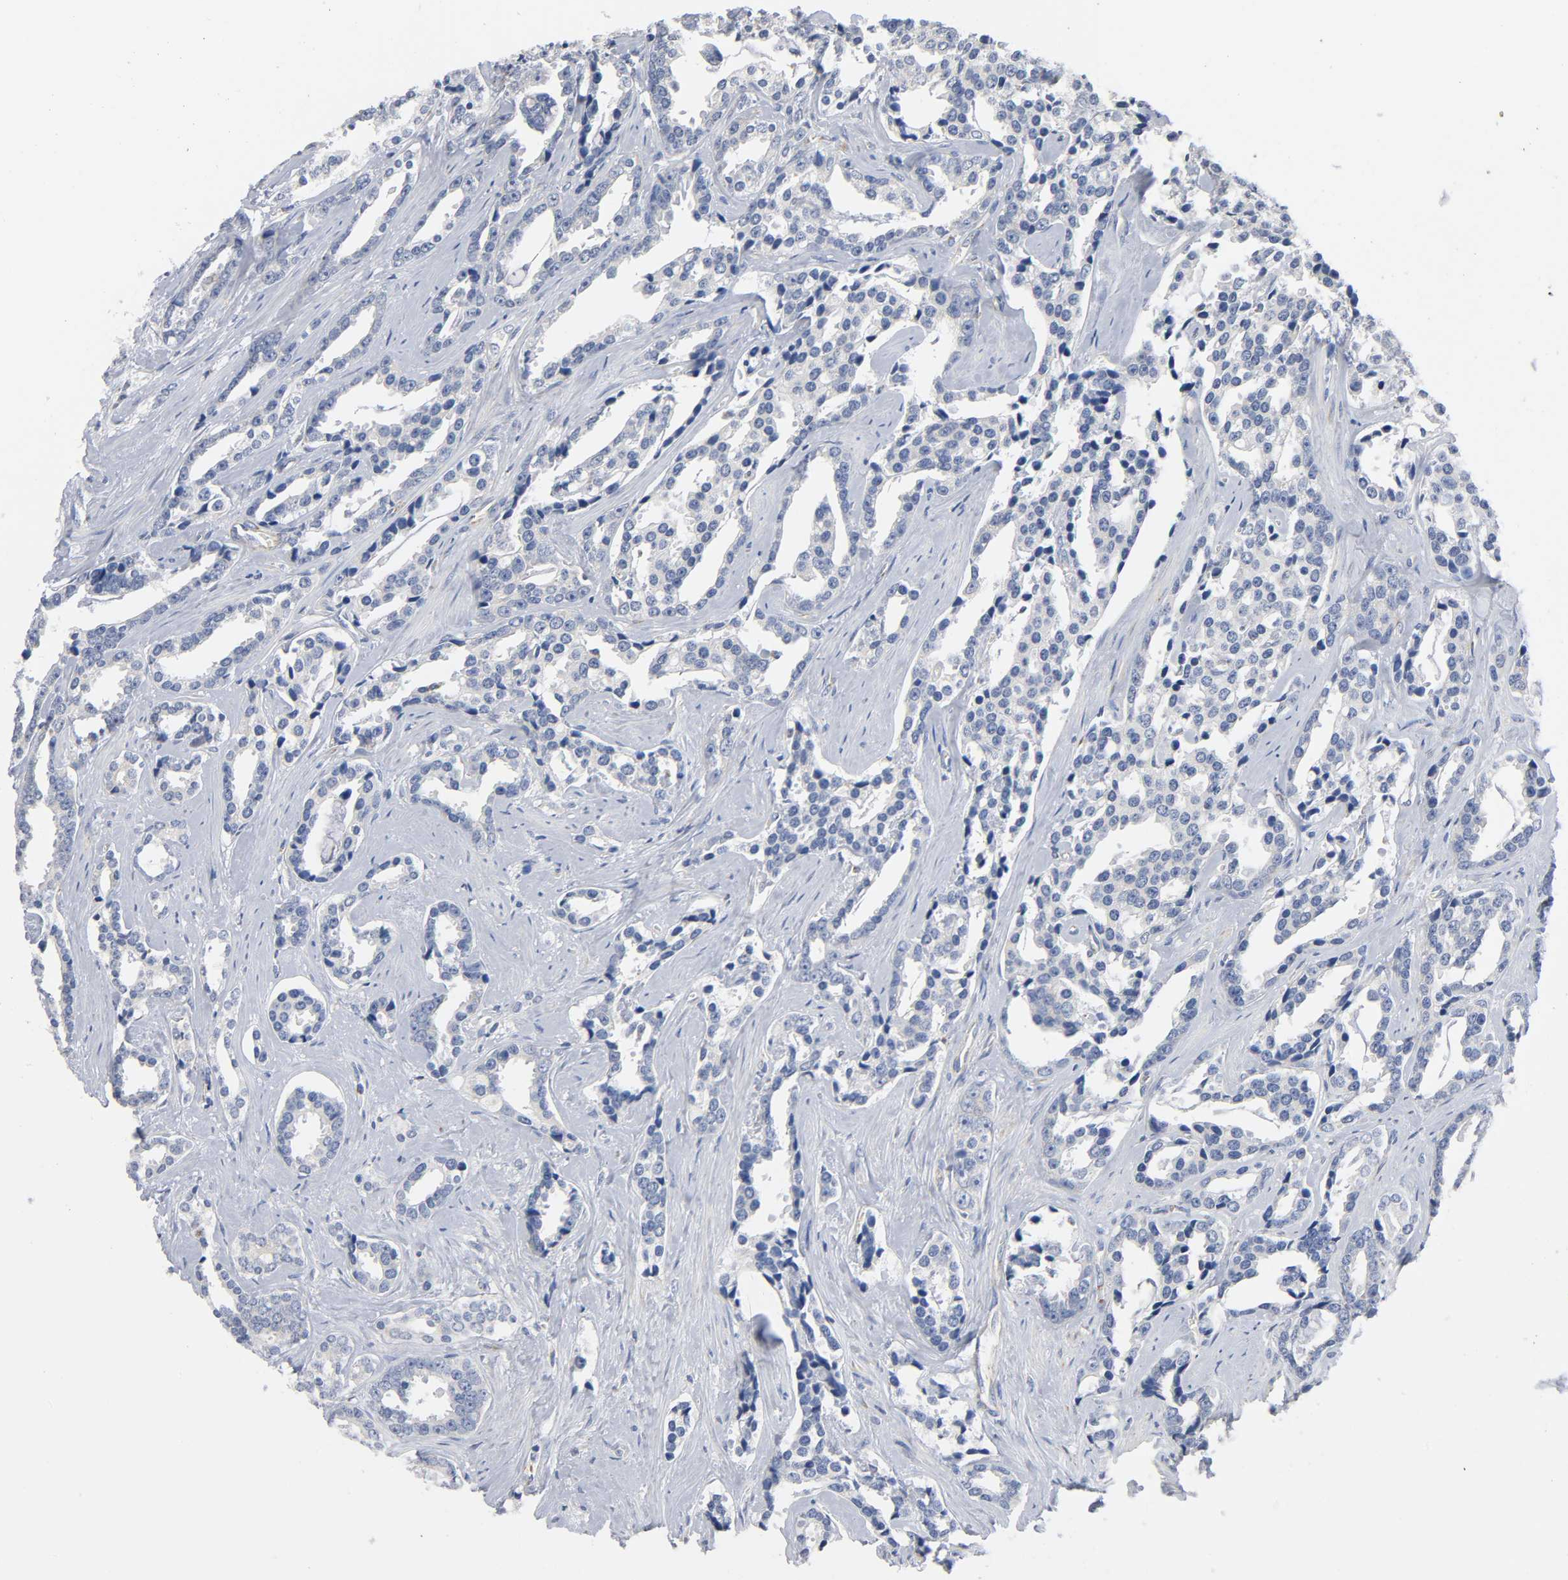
{"staining": {"intensity": "negative", "quantity": "none", "location": "none"}, "tissue": "prostate cancer", "cell_type": "Tumor cells", "image_type": "cancer", "snomed": [{"axis": "morphology", "description": "Adenocarcinoma, High grade"}, {"axis": "topography", "description": "Prostate"}], "caption": "There is no significant expression in tumor cells of prostate cancer.", "gene": "BAK1", "patient": {"sex": "male", "age": 67}}